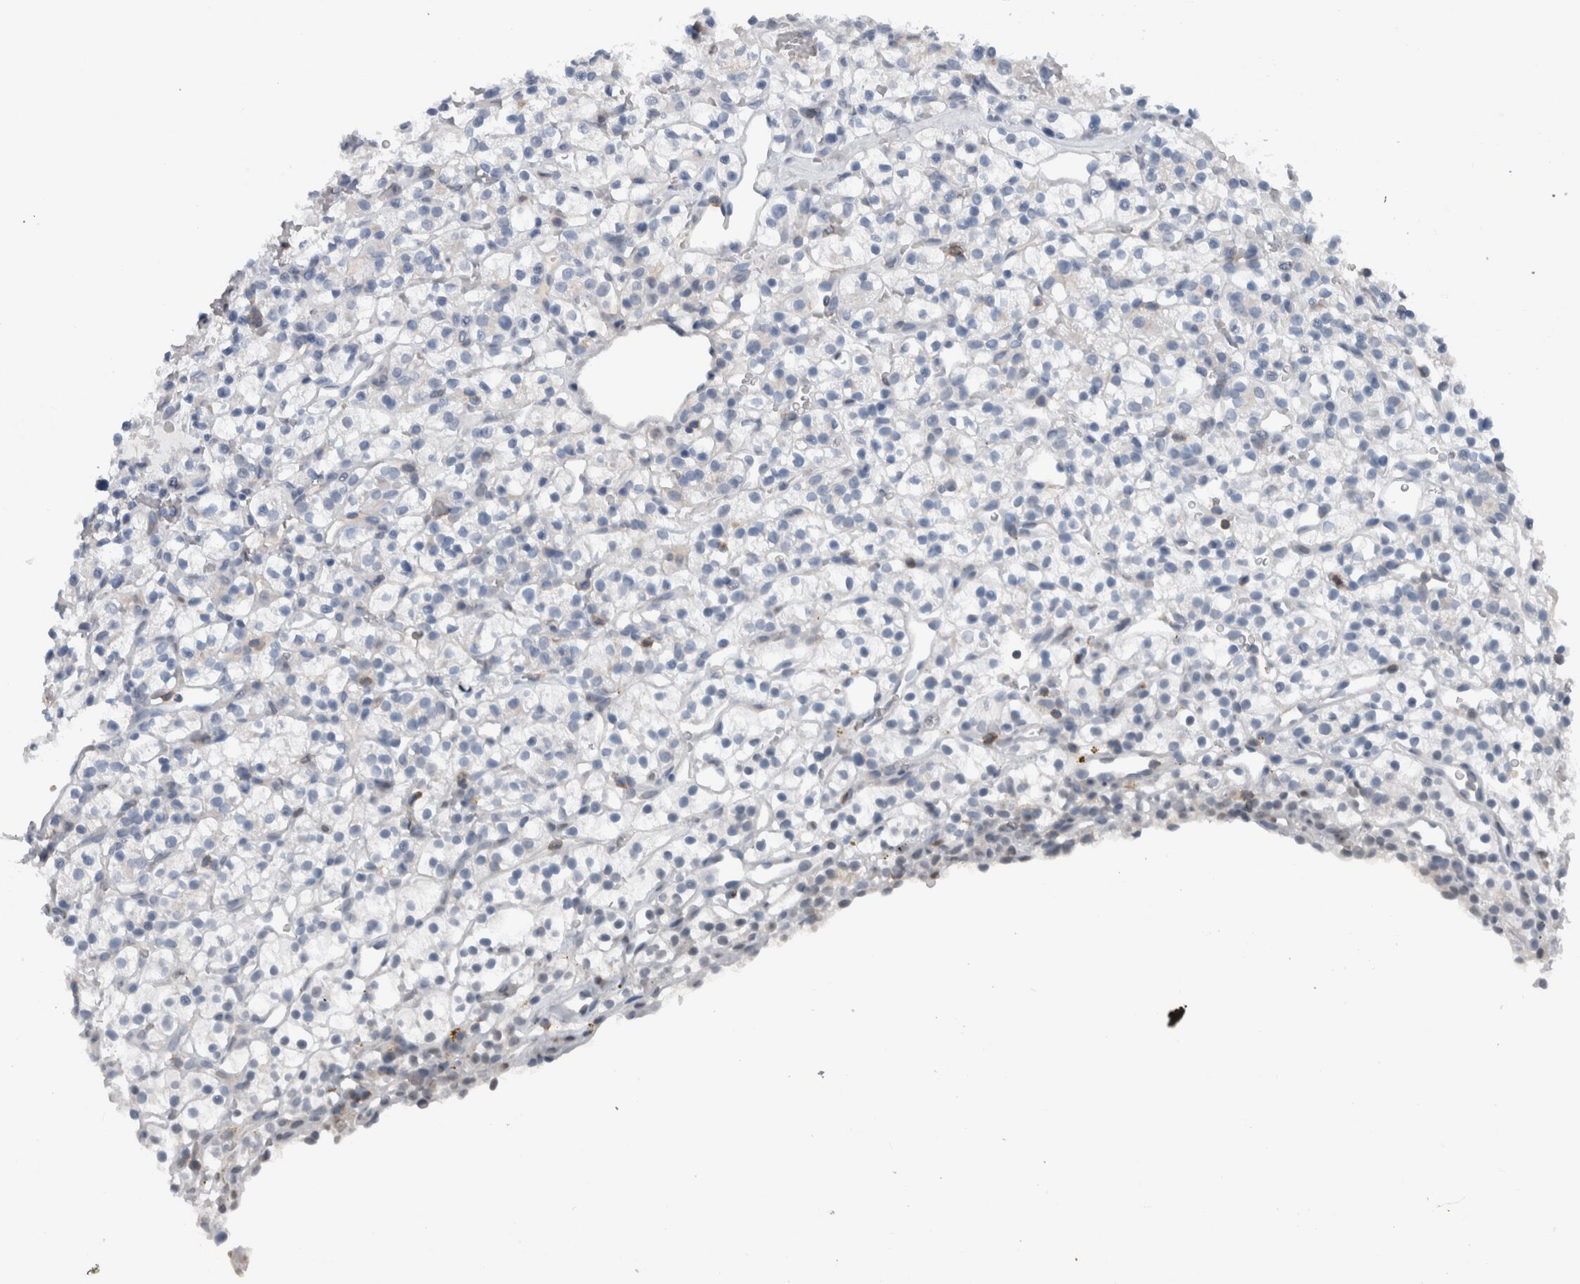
{"staining": {"intensity": "negative", "quantity": "none", "location": "none"}, "tissue": "renal cancer", "cell_type": "Tumor cells", "image_type": "cancer", "snomed": [{"axis": "morphology", "description": "Adenocarcinoma, NOS"}, {"axis": "topography", "description": "Kidney"}], "caption": "An image of human adenocarcinoma (renal) is negative for staining in tumor cells.", "gene": "MAFF", "patient": {"sex": "female", "age": 57}}